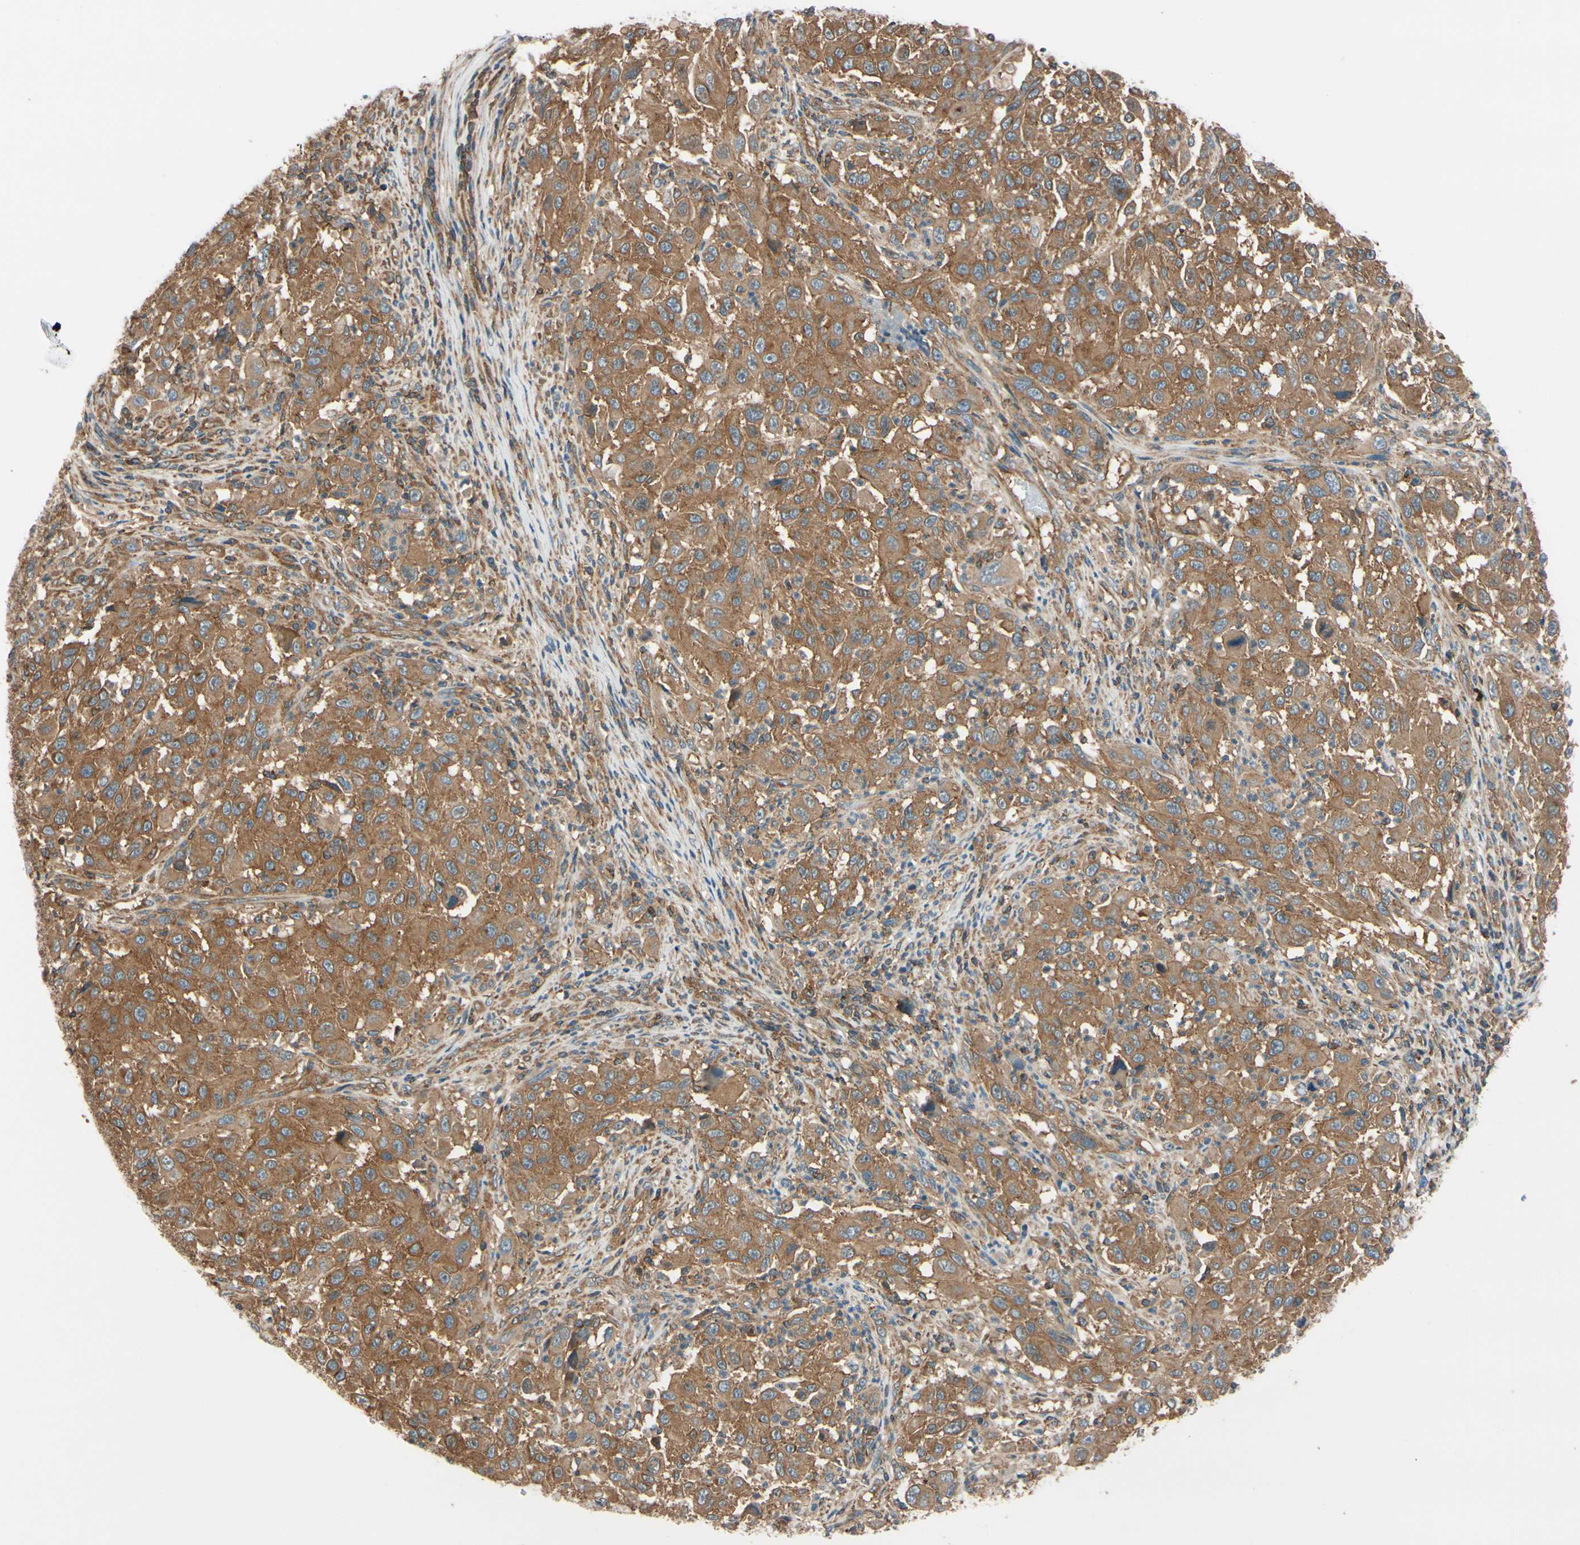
{"staining": {"intensity": "moderate", "quantity": ">75%", "location": "cytoplasmic/membranous"}, "tissue": "melanoma", "cell_type": "Tumor cells", "image_type": "cancer", "snomed": [{"axis": "morphology", "description": "Malignant melanoma, Metastatic site"}, {"axis": "topography", "description": "Lymph node"}], "caption": "Immunohistochemical staining of human malignant melanoma (metastatic site) demonstrates medium levels of moderate cytoplasmic/membranous expression in approximately >75% of tumor cells. (IHC, brightfield microscopy, high magnification).", "gene": "EPS15", "patient": {"sex": "male", "age": 61}}